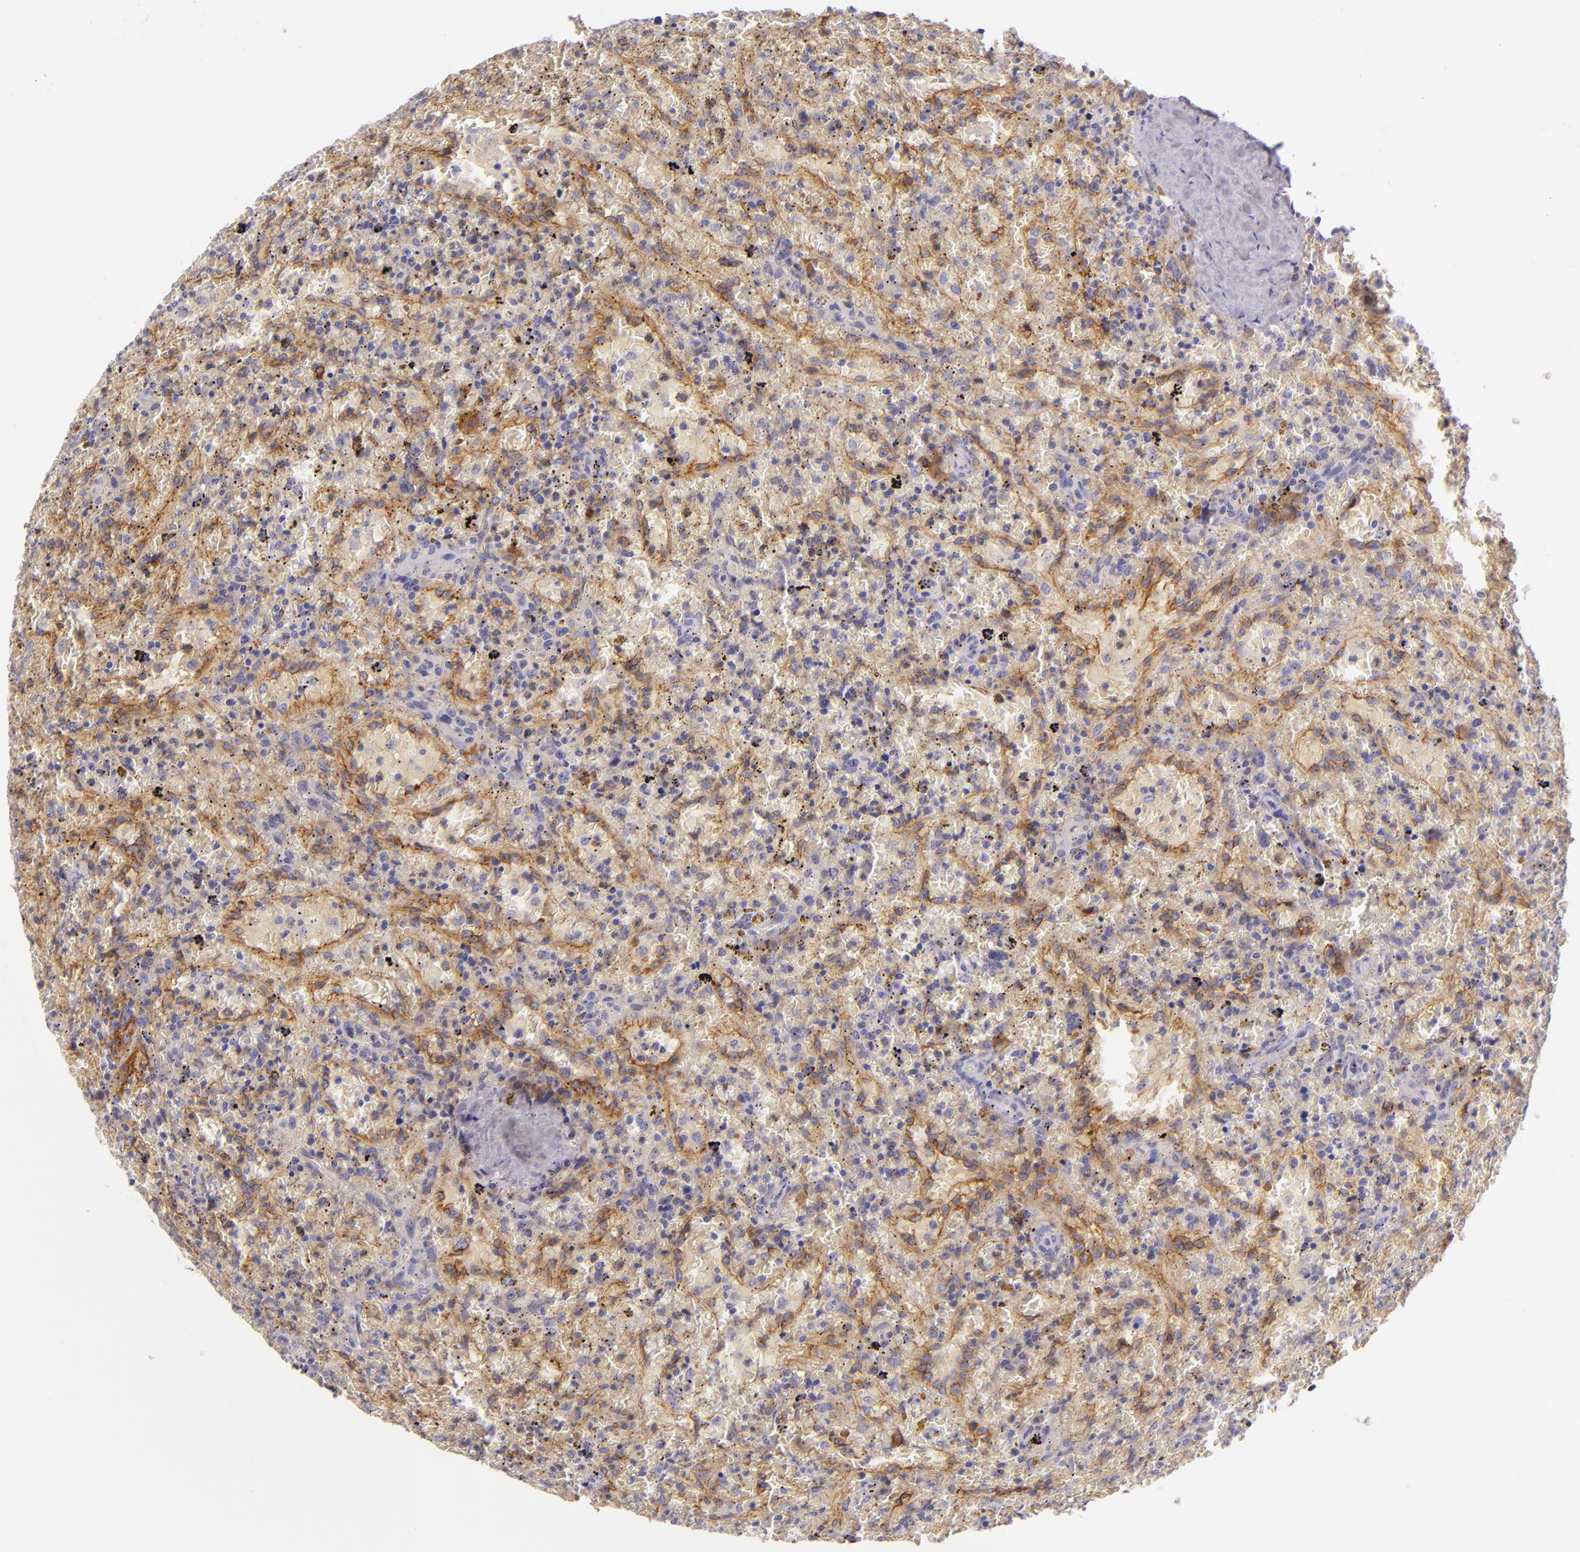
{"staining": {"intensity": "negative", "quantity": "none", "location": "none"}, "tissue": "lymphoma", "cell_type": "Tumor cells", "image_type": "cancer", "snomed": [{"axis": "morphology", "description": "Malignant lymphoma, non-Hodgkin's type, High grade"}, {"axis": "topography", "description": "Spleen"}, {"axis": "topography", "description": "Lymph node"}], "caption": "Immunohistochemistry photomicrograph of malignant lymphoma, non-Hodgkin's type (high-grade) stained for a protein (brown), which demonstrates no expression in tumor cells. Nuclei are stained in blue.", "gene": "ICAM1", "patient": {"sex": "female", "age": 70}}